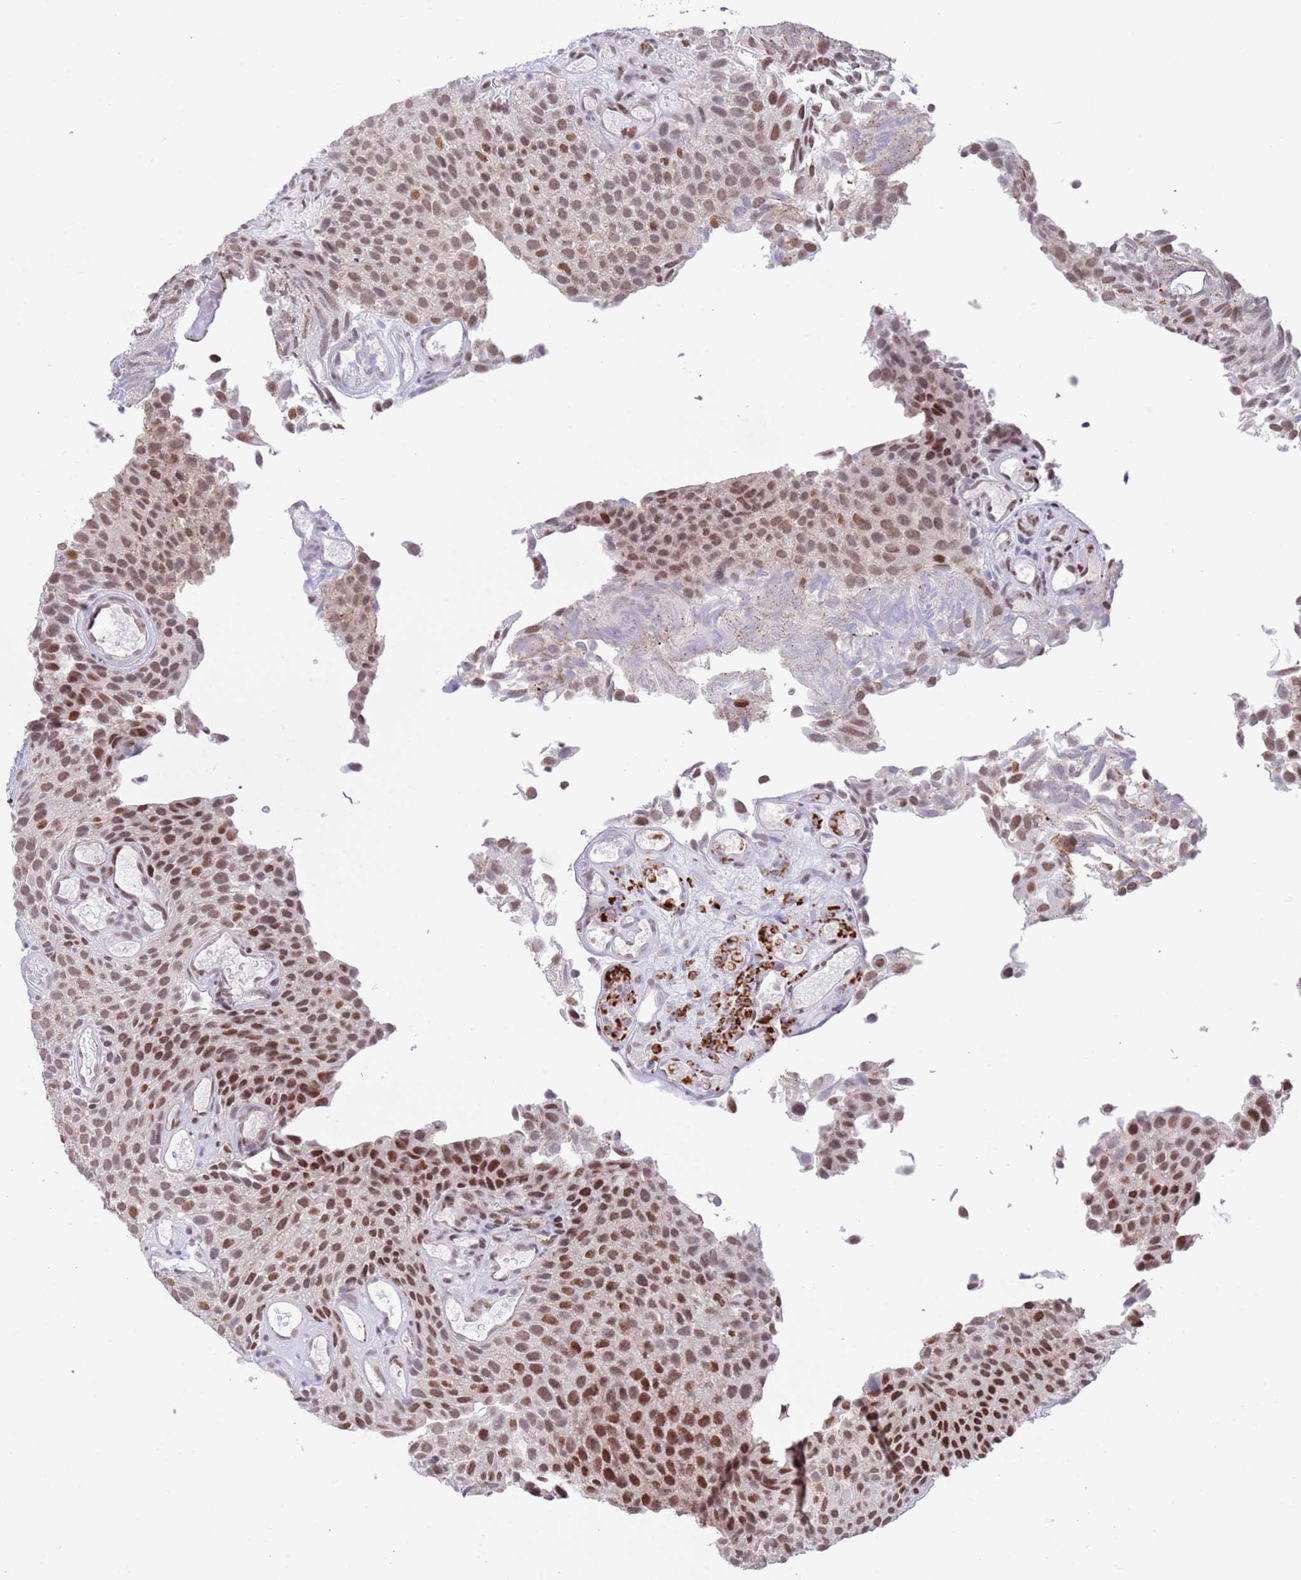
{"staining": {"intensity": "strong", "quantity": "25%-75%", "location": "nuclear"}, "tissue": "urothelial cancer", "cell_type": "Tumor cells", "image_type": "cancer", "snomed": [{"axis": "morphology", "description": "Urothelial carcinoma, Low grade"}, {"axis": "topography", "description": "Urinary bladder"}], "caption": "Urothelial cancer tissue demonstrates strong nuclear positivity in approximately 25%-75% of tumor cells, visualized by immunohistochemistry.", "gene": "ZNF382", "patient": {"sex": "male", "age": 89}}